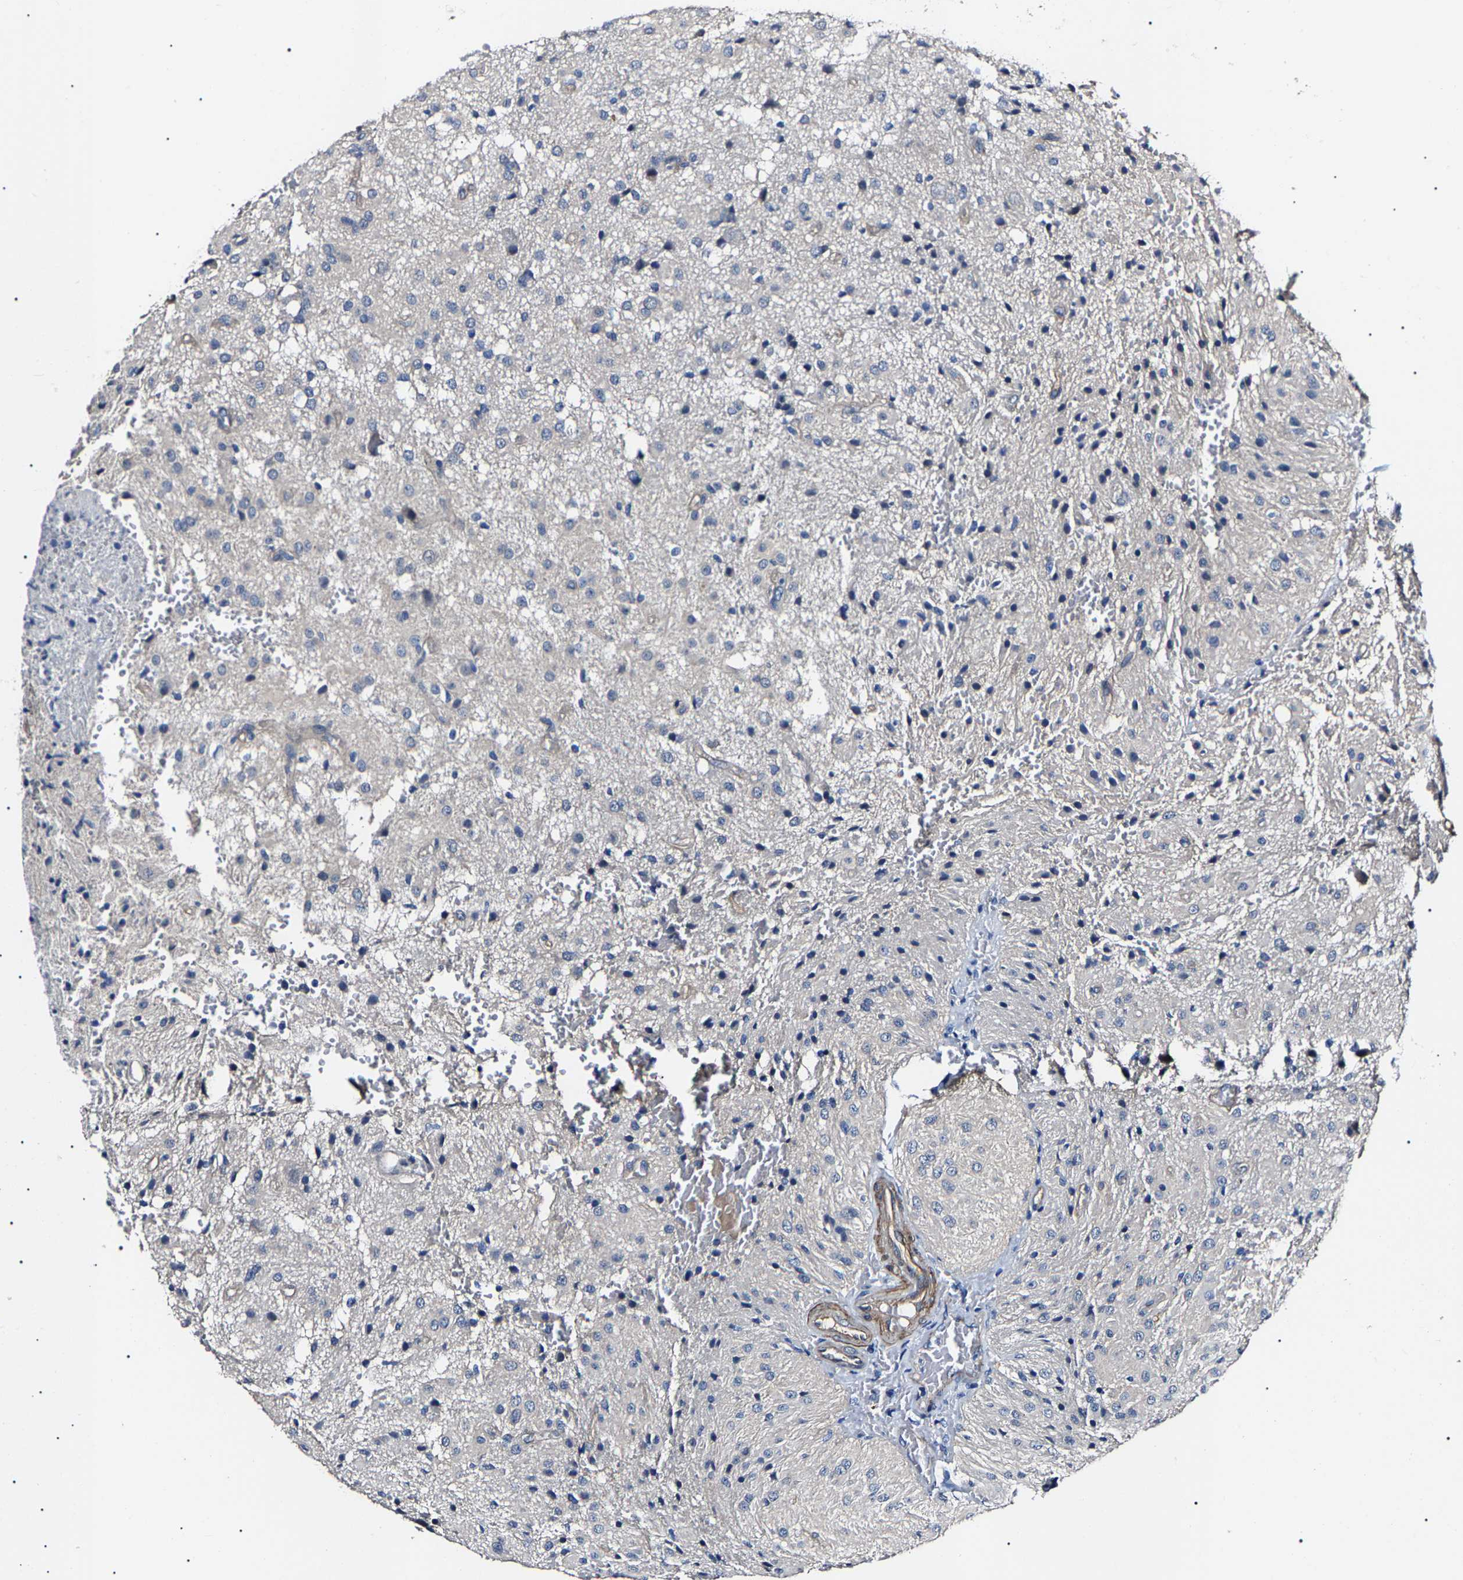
{"staining": {"intensity": "negative", "quantity": "none", "location": "none"}, "tissue": "glioma", "cell_type": "Tumor cells", "image_type": "cancer", "snomed": [{"axis": "morphology", "description": "Glioma, malignant, High grade"}, {"axis": "topography", "description": "Brain"}], "caption": "DAB immunohistochemical staining of human glioma shows no significant positivity in tumor cells.", "gene": "KLHL42", "patient": {"sex": "female", "age": 59}}